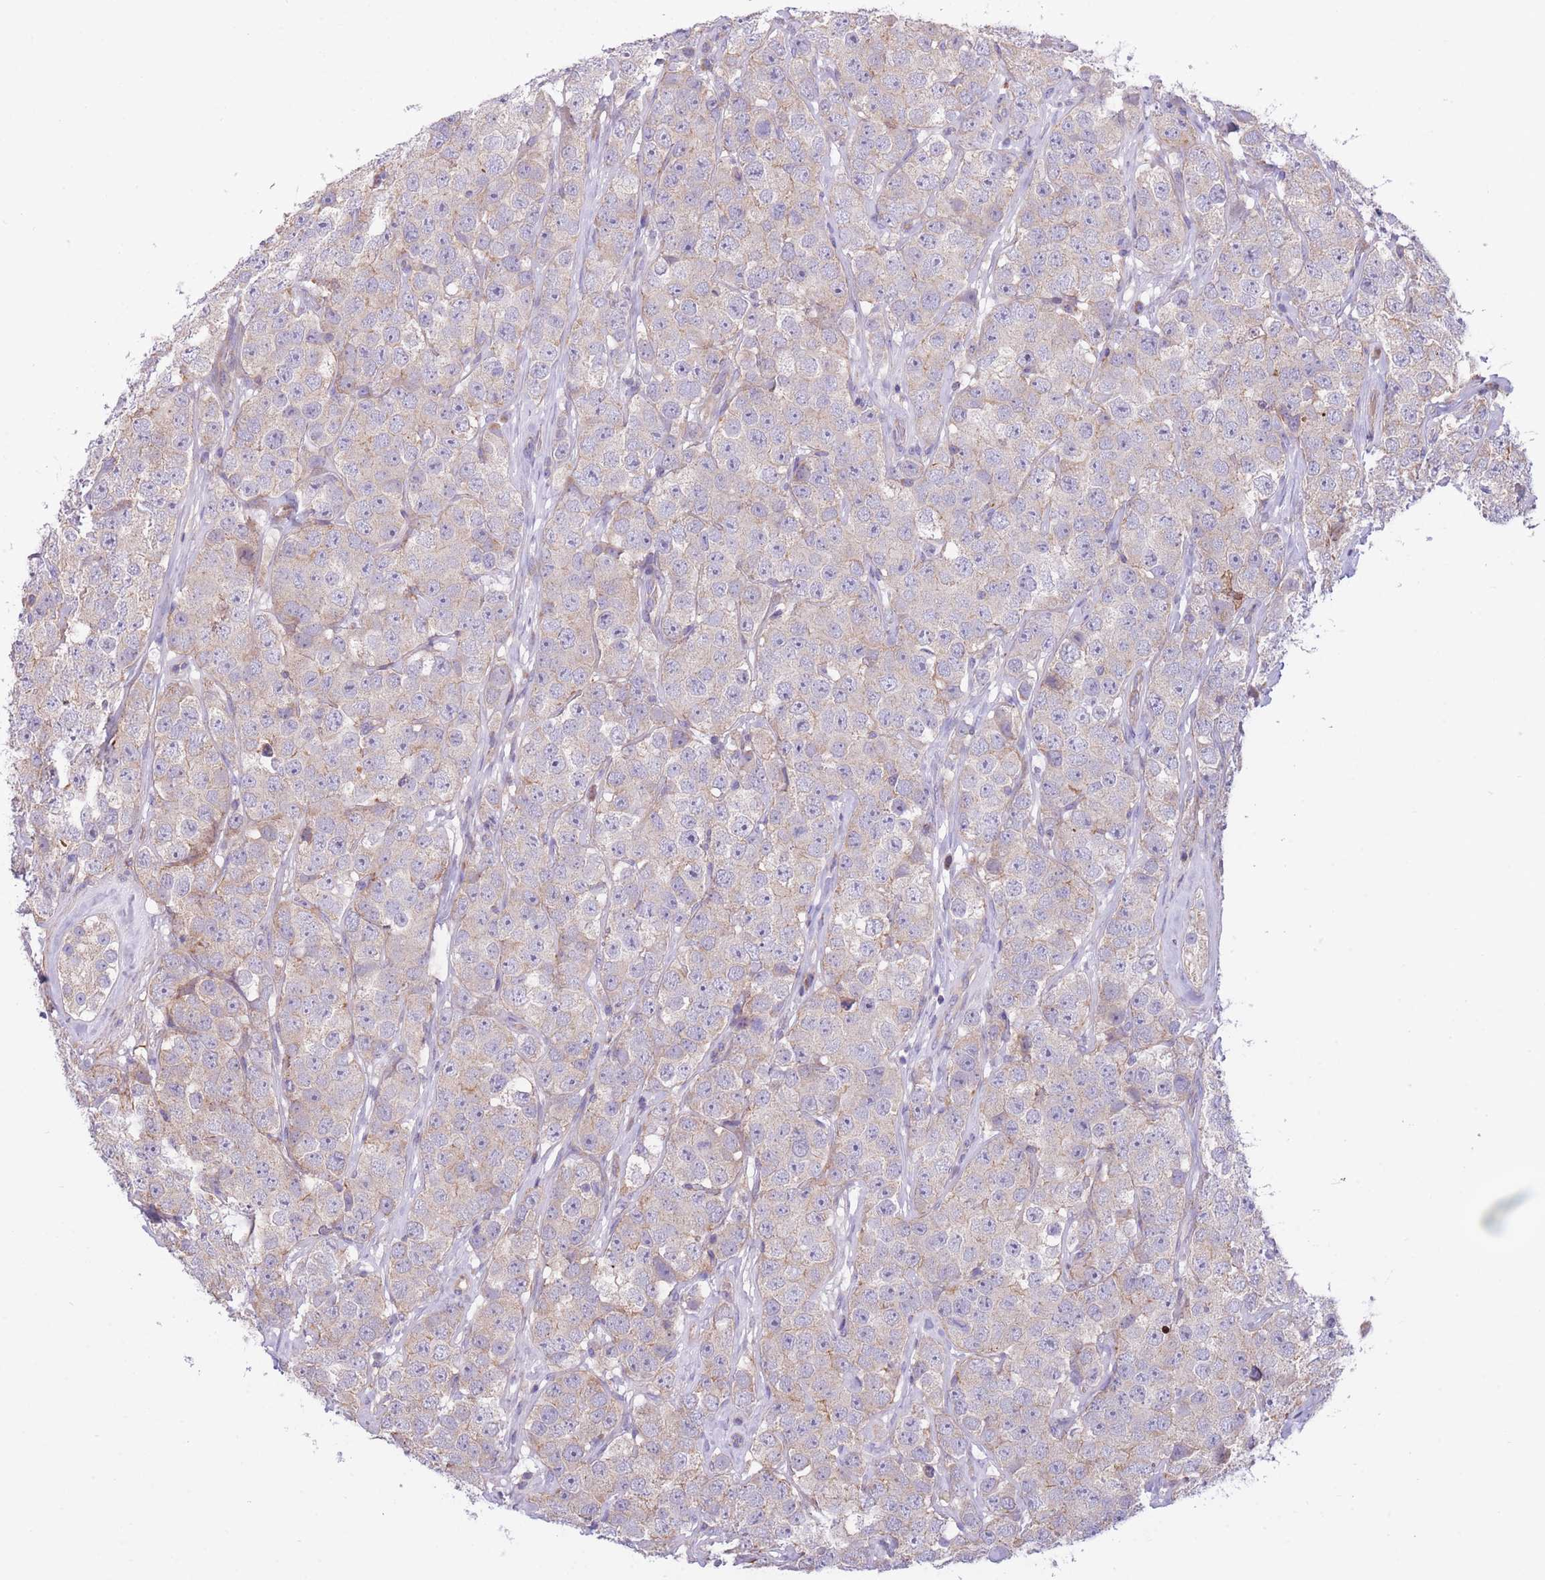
{"staining": {"intensity": "negative", "quantity": "none", "location": "none"}, "tissue": "testis cancer", "cell_type": "Tumor cells", "image_type": "cancer", "snomed": [{"axis": "morphology", "description": "Seminoma, NOS"}, {"axis": "topography", "description": "Testis"}], "caption": "Immunohistochemistry of testis cancer (seminoma) displays no positivity in tumor cells.", "gene": "ATP13A2", "patient": {"sex": "male", "age": 28}}